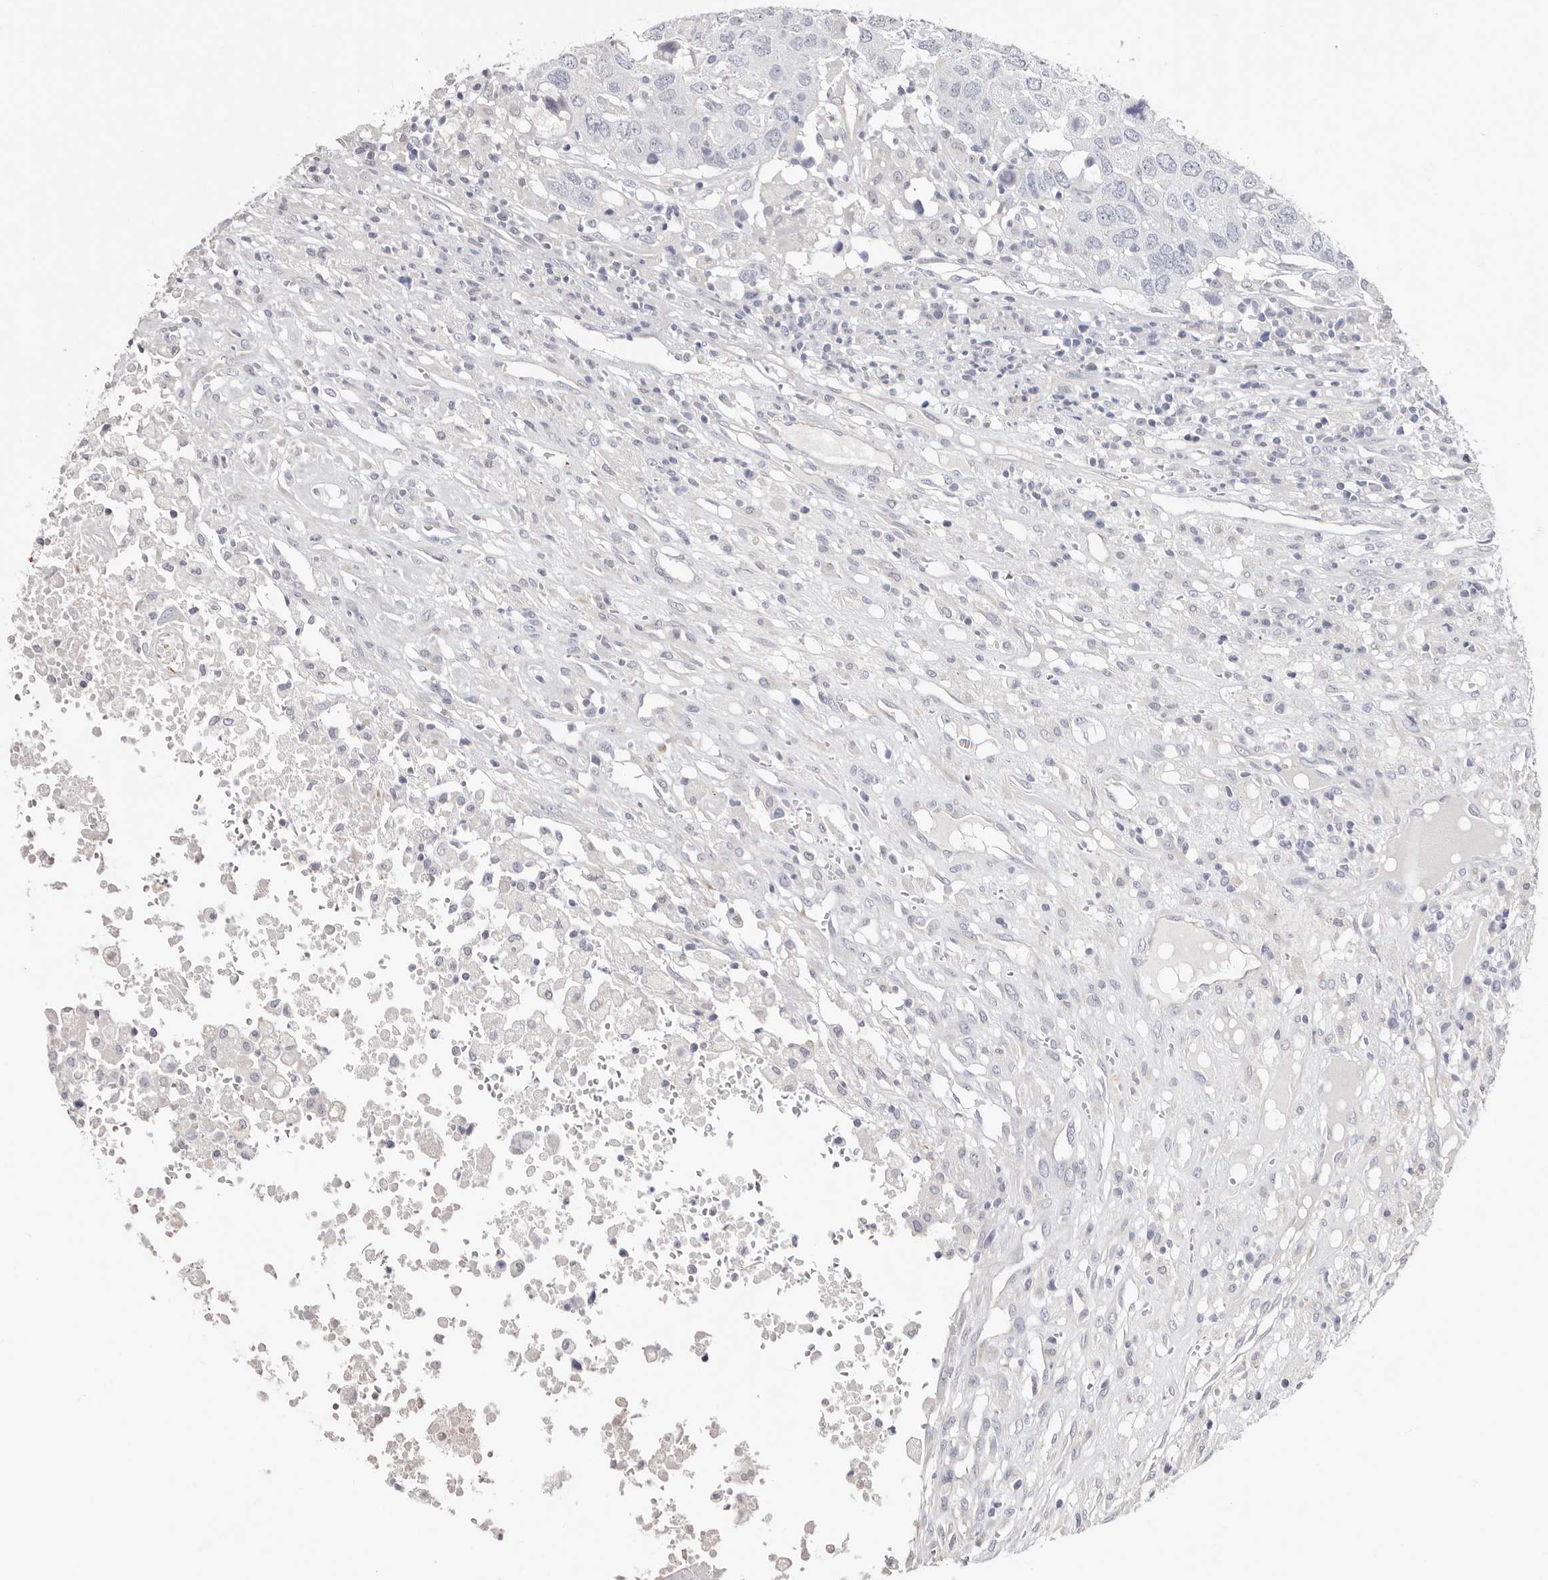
{"staining": {"intensity": "negative", "quantity": "none", "location": "none"}, "tissue": "head and neck cancer", "cell_type": "Tumor cells", "image_type": "cancer", "snomed": [{"axis": "morphology", "description": "Squamous cell carcinoma, NOS"}, {"axis": "topography", "description": "Head-Neck"}], "caption": "Immunohistochemical staining of head and neck squamous cell carcinoma shows no significant positivity in tumor cells. (DAB (3,3'-diaminobenzidine) immunohistochemistry, high magnification).", "gene": "PKDCC", "patient": {"sex": "male", "age": 66}}